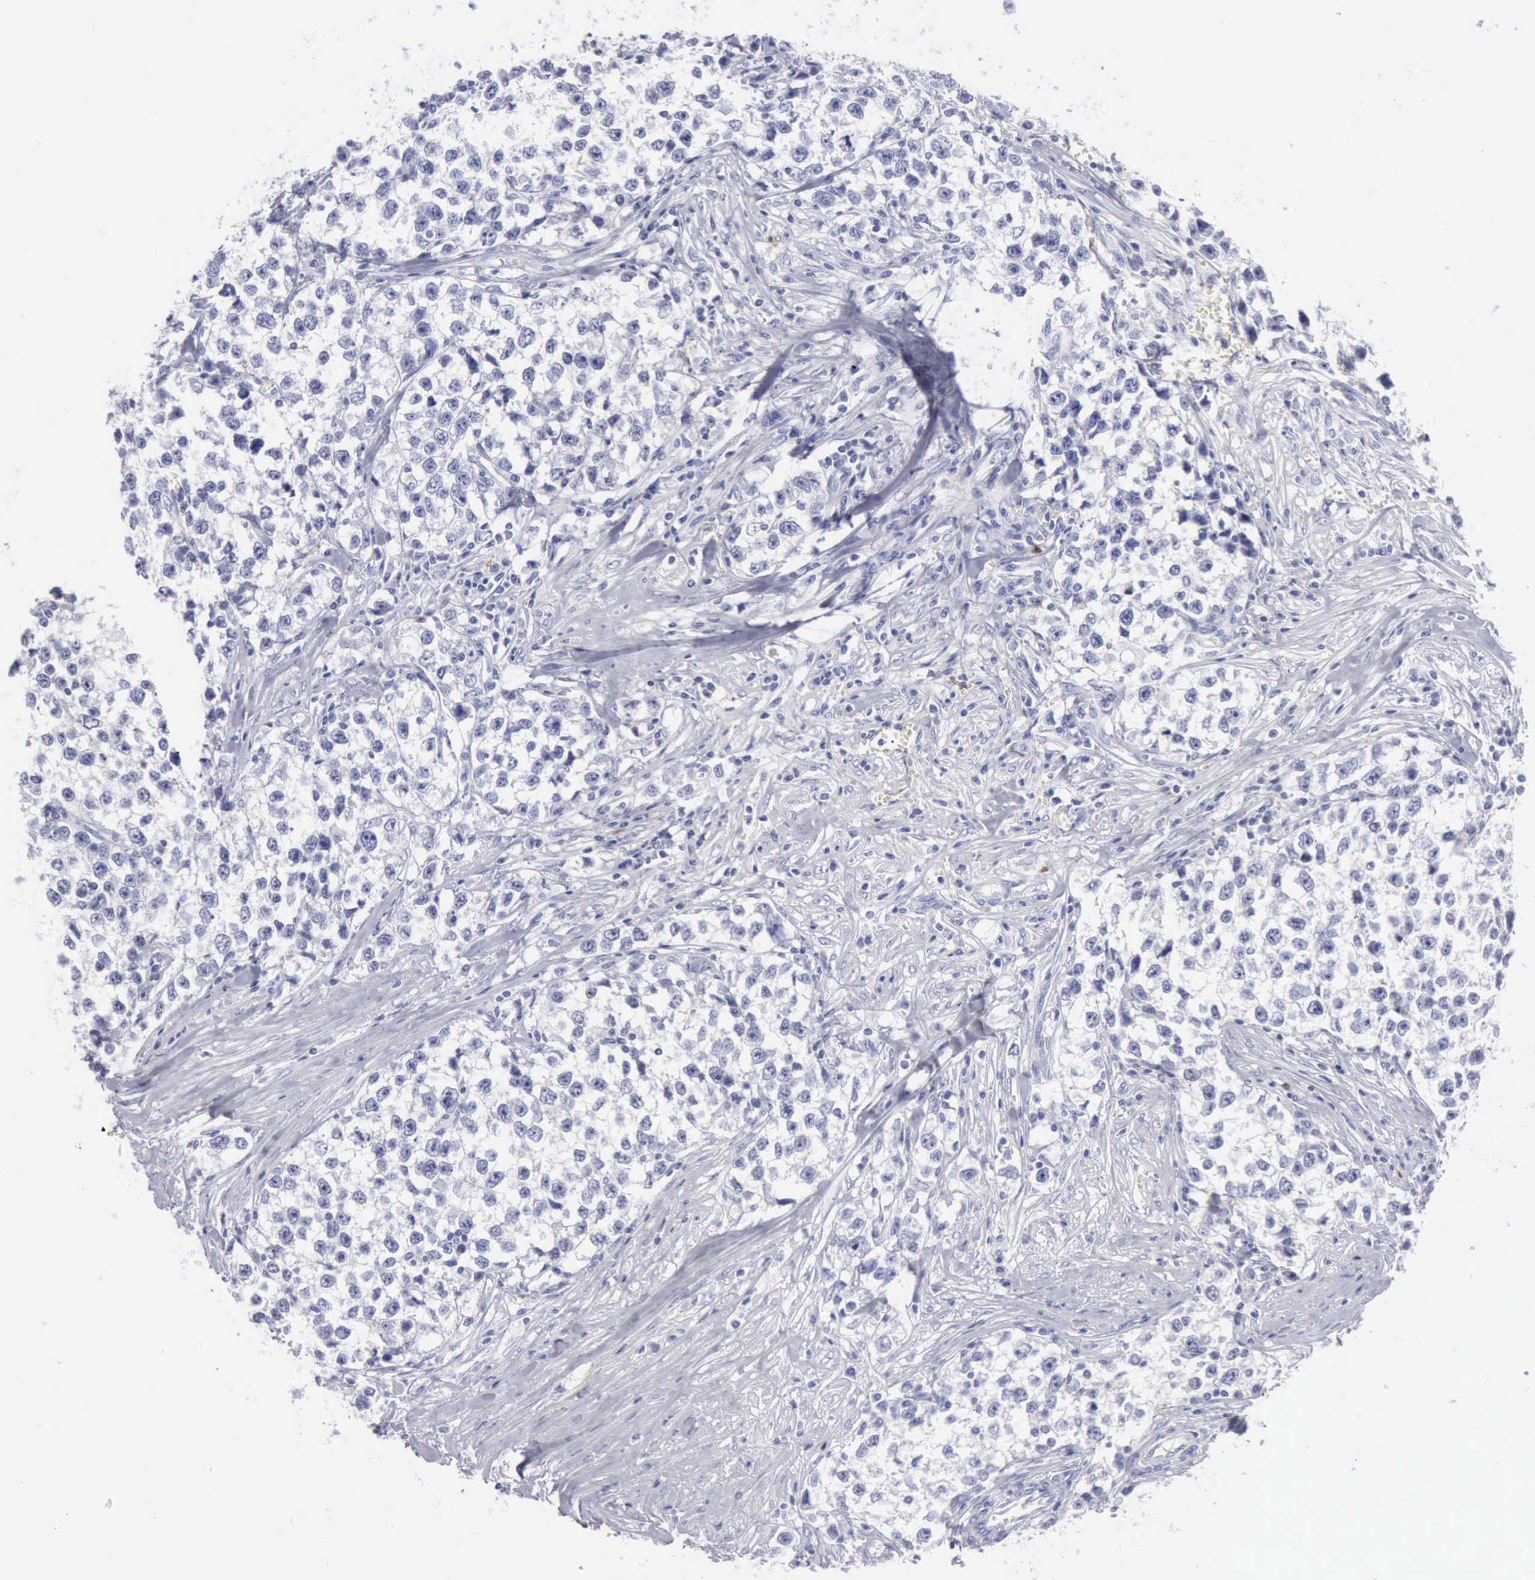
{"staining": {"intensity": "negative", "quantity": "none", "location": "none"}, "tissue": "testis cancer", "cell_type": "Tumor cells", "image_type": "cancer", "snomed": [{"axis": "morphology", "description": "Seminoma, NOS"}, {"axis": "morphology", "description": "Carcinoma, Embryonal, NOS"}, {"axis": "topography", "description": "Testis"}], "caption": "DAB (3,3'-diaminobenzidine) immunohistochemical staining of testis seminoma demonstrates no significant positivity in tumor cells.", "gene": "NCAM1", "patient": {"sex": "male", "age": 30}}